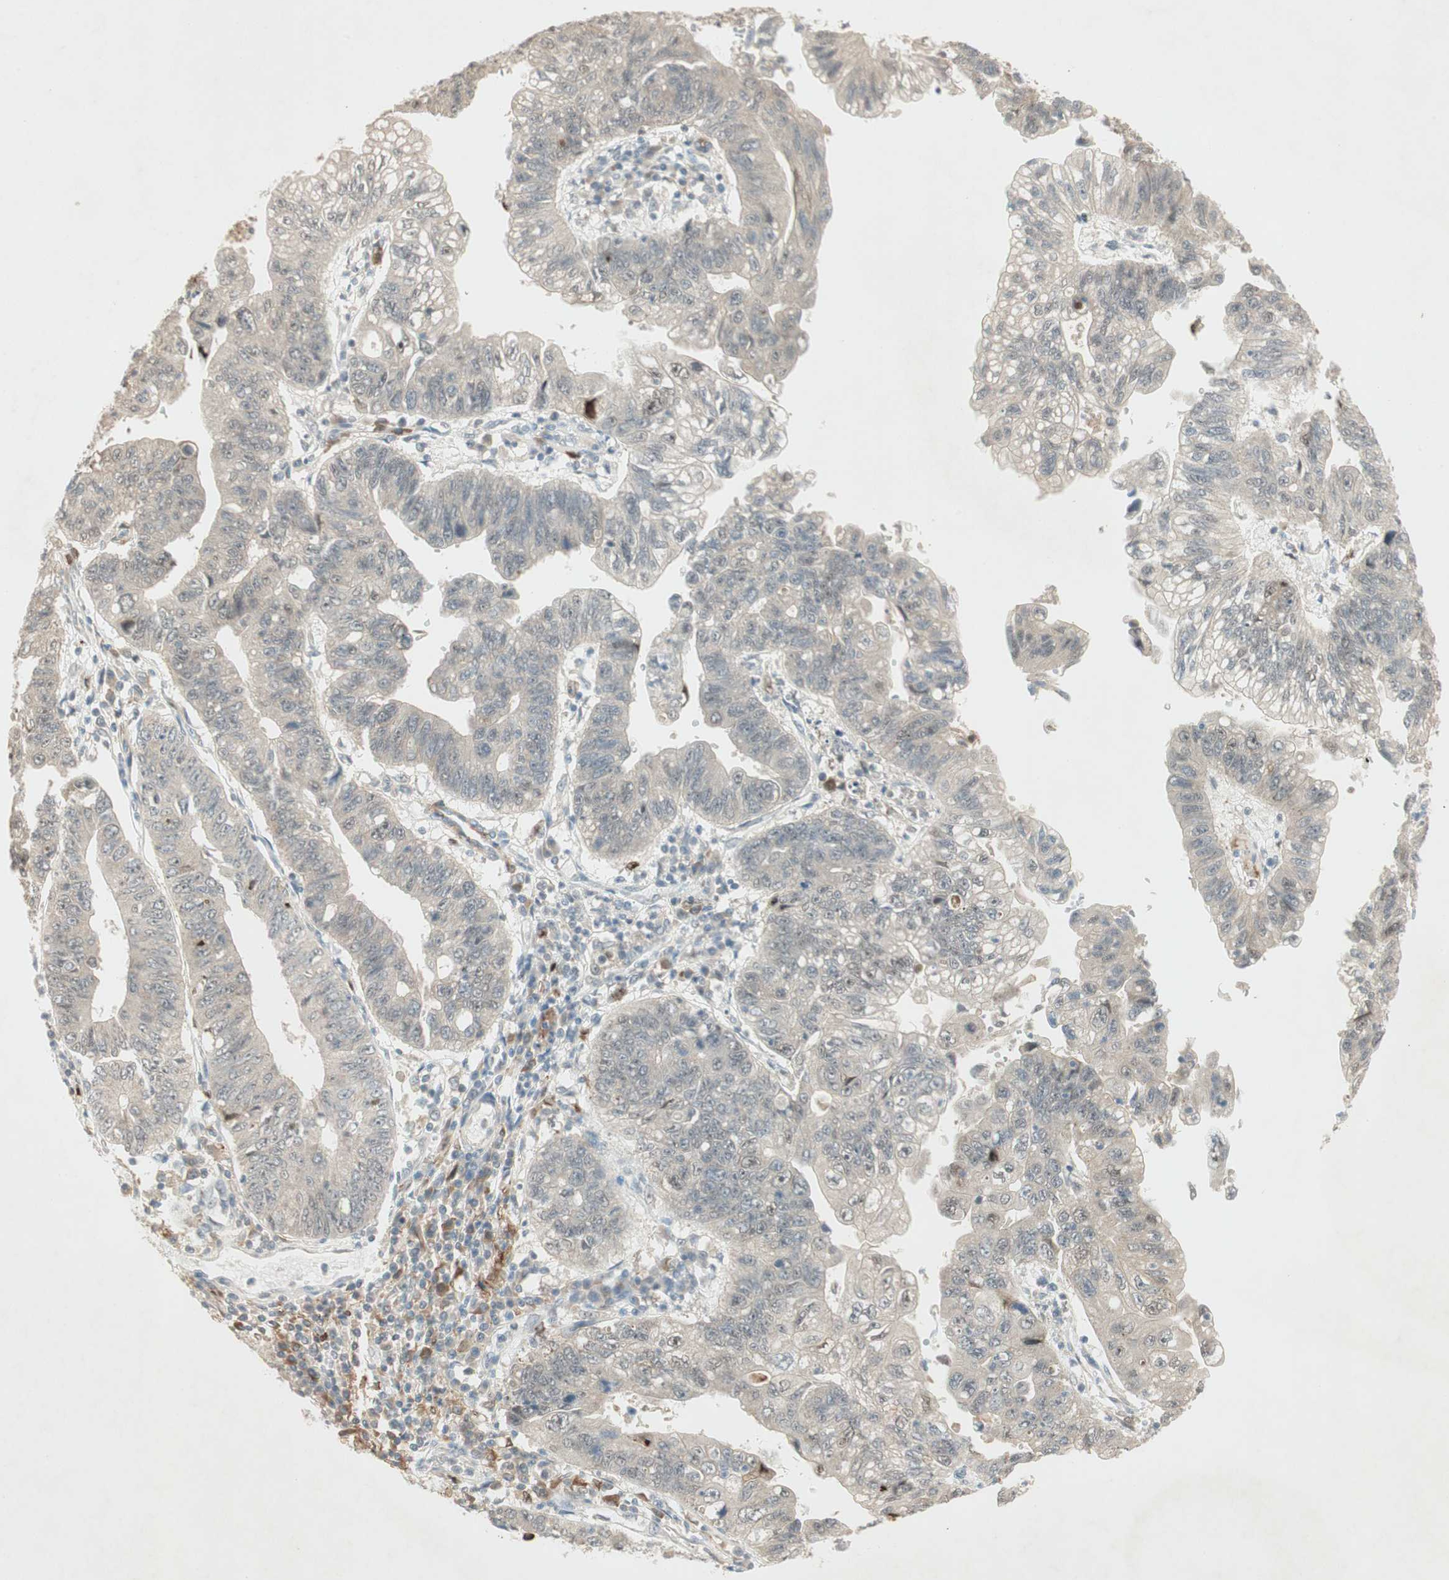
{"staining": {"intensity": "negative", "quantity": "none", "location": "none"}, "tissue": "stomach cancer", "cell_type": "Tumor cells", "image_type": "cancer", "snomed": [{"axis": "morphology", "description": "Adenocarcinoma, NOS"}, {"axis": "topography", "description": "Stomach"}], "caption": "Stomach cancer was stained to show a protein in brown. There is no significant expression in tumor cells.", "gene": "RNGTT", "patient": {"sex": "male", "age": 59}}